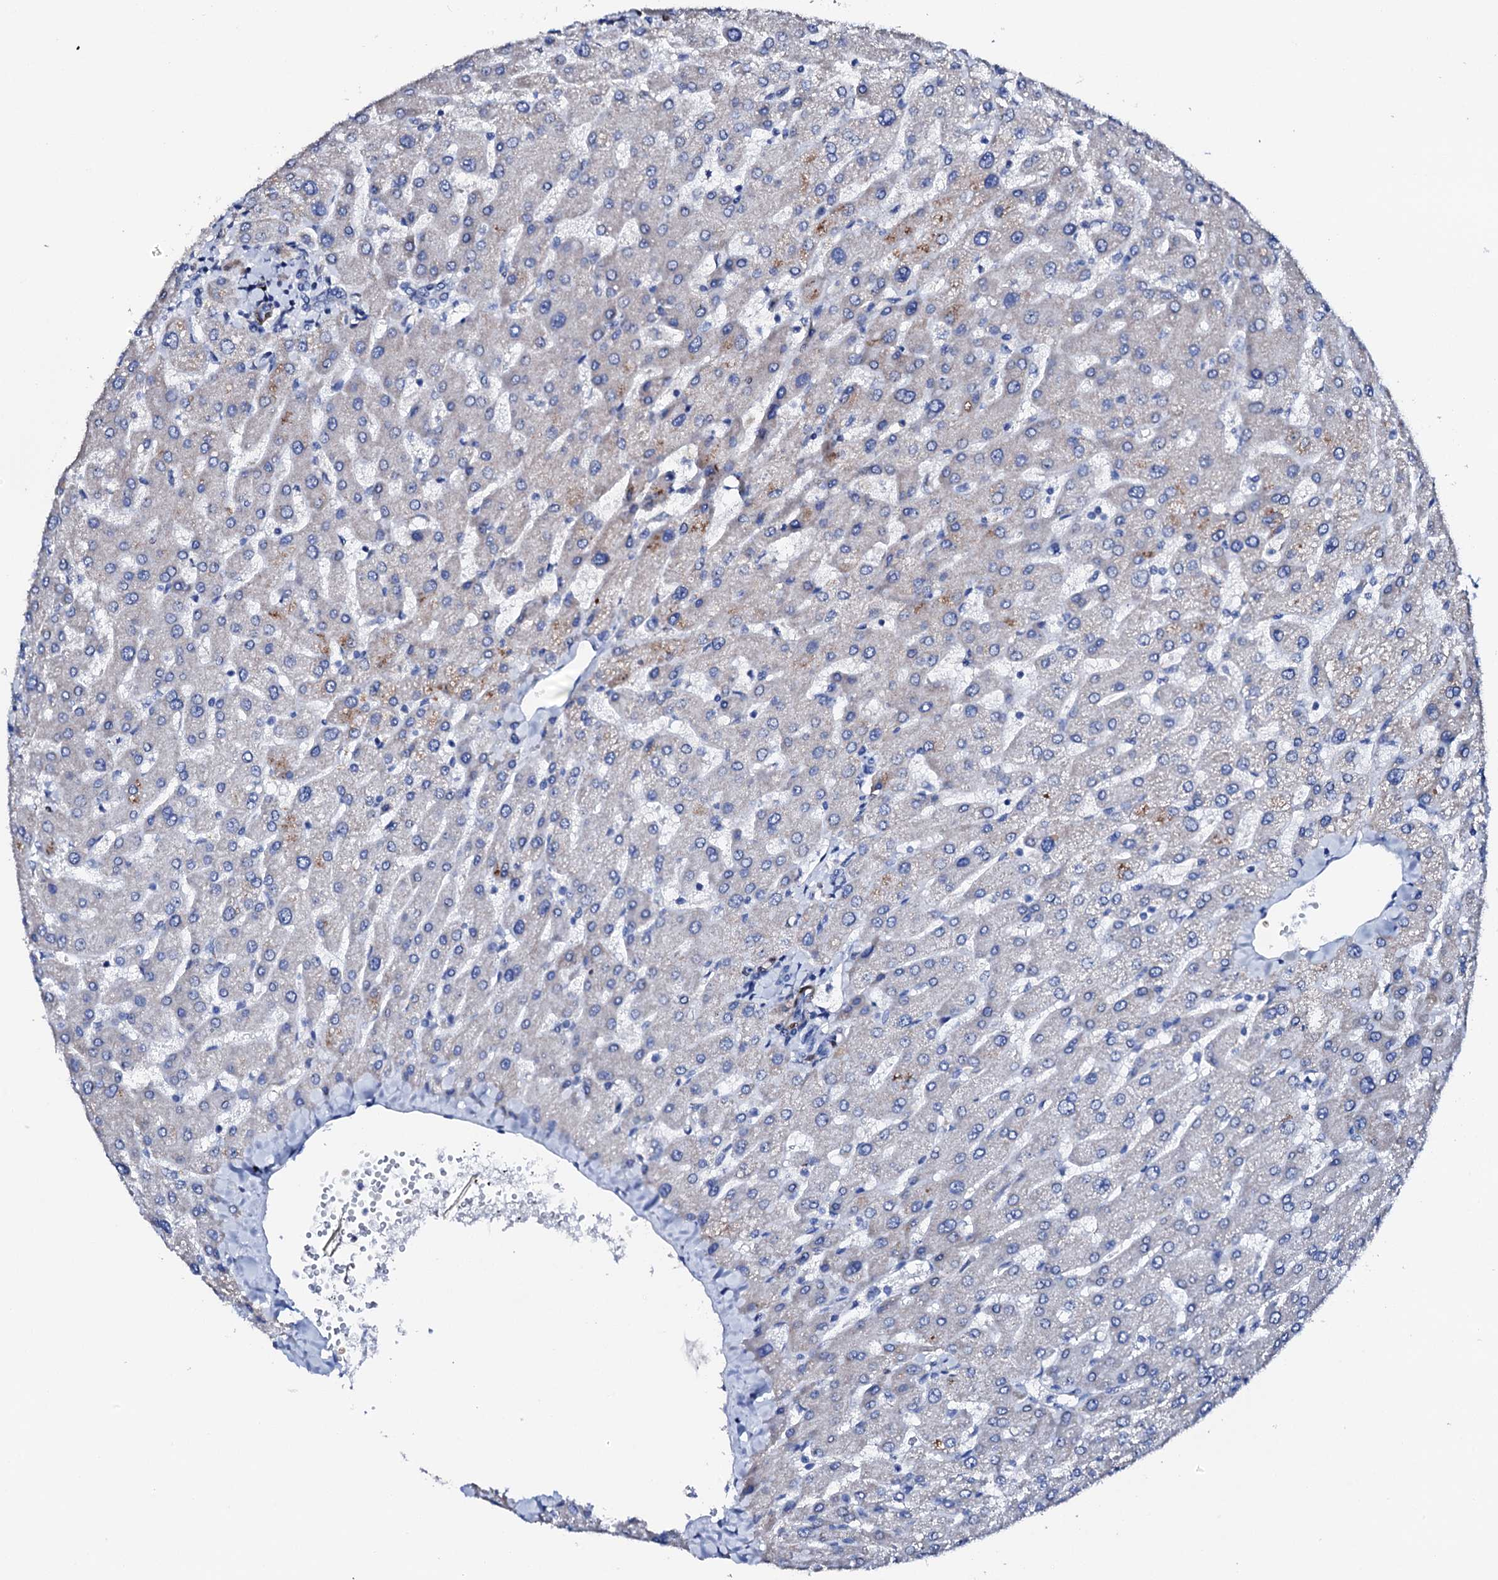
{"staining": {"intensity": "negative", "quantity": "none", "location": "none"}, "tissue": "liver", "cell_type": "Cholangiocytes", "image_type": "normal", "snomed": [{"axis": "morphology", "description": "Normal tissue, NOS"}, {"axis": "topography", "description": "Liver"}], "caption": "Immunohistochemistry (IHC) histopathology image of benign liver: human liver stained with DAB exhibits no significant protein expression in cholangiocytes. (Stains: DAB (3,3'-diaminobenzidine) immunohistochemistry (IHC) with hematoxylin counter stain, Microscopy: brightfield microscopy at high magnification).", "gene": "NRIP2", "patient": {"sex": "male", "age": 55}}